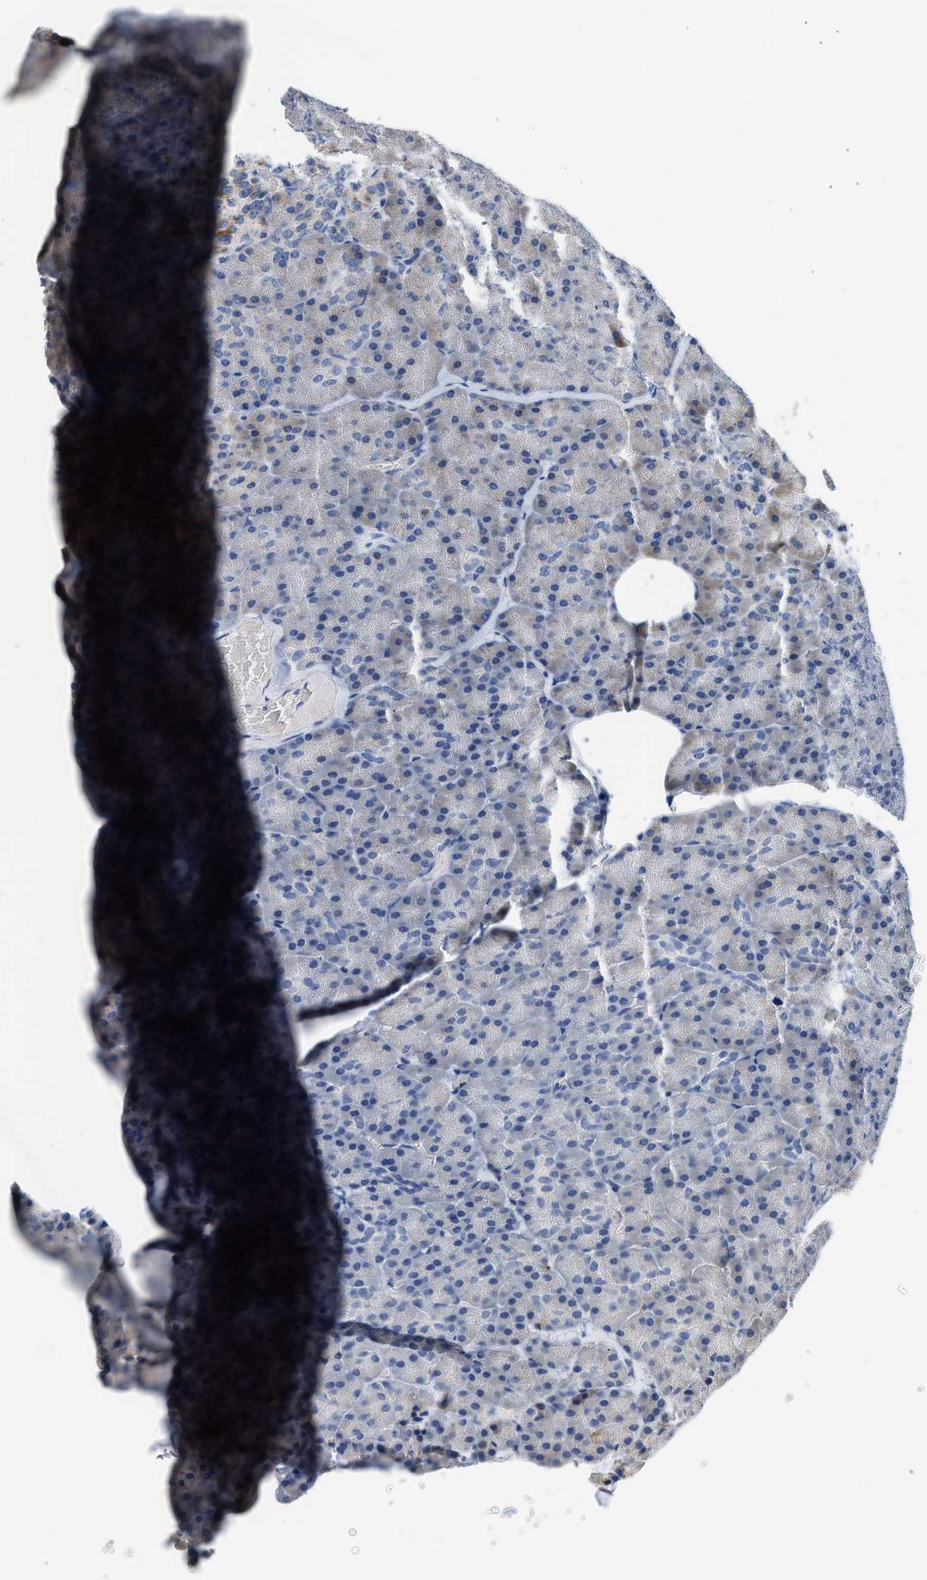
{"staining": {"intensity": "weak", "quantity": "<25%", "location": "cytoplasmic/membranous"}, "tissue": "pancreas", "cell_type": "Exocrine glandular cells", "image_type": "normal", "snomed": [{"axis": "morphology", "description": "Normal tissue, NOS"}, {"axis": "topography", "description": "Pancreas"}], "caption": "High power microscopy micrograph of an immunohistochemistry (IHC) photomicrograph of benign pancreas, revealing no significant expression in exocrine glandular cells.", "gene": "PIM1", "patient": {"sex": "female", "age": 35}}